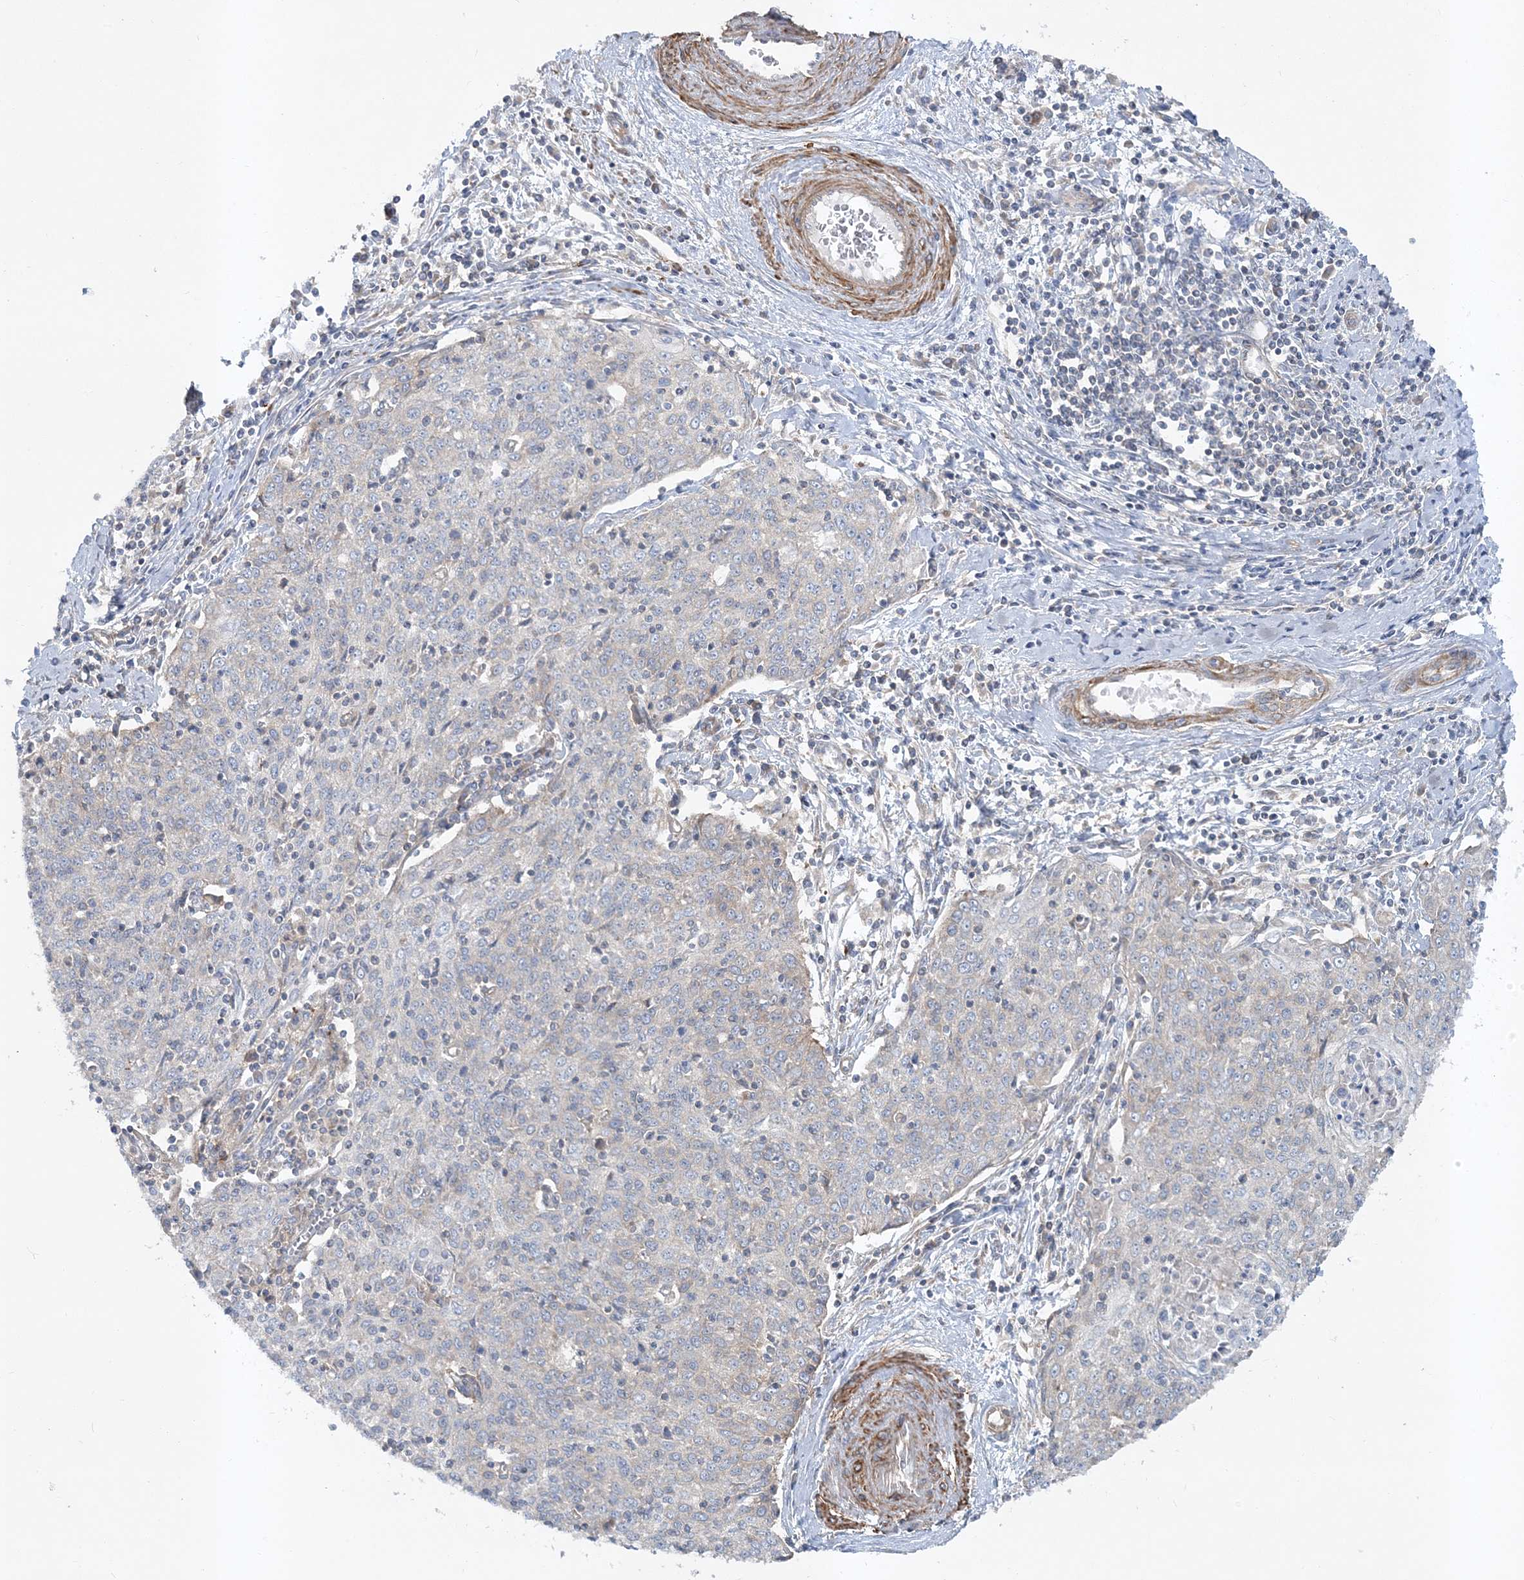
{"staining": {"intensity": "negative", "quantity": "none", "location": "none"}, "tissue": "cervical cancer", "cell_type": "Tumor cells", "image_type": "cancer", "snomed": [{"axis": "morphology", "description": "Squamous cell carcinoma, NOS"}, {"axis": "topography", "description": "Cervix"}], "caption": "Cervical squamous cell carcinoma stained for a protein using IHC exhibits no staining tumor cells.", "gene": "LEXM", "patient": {"sex": "female", "age": 48}}